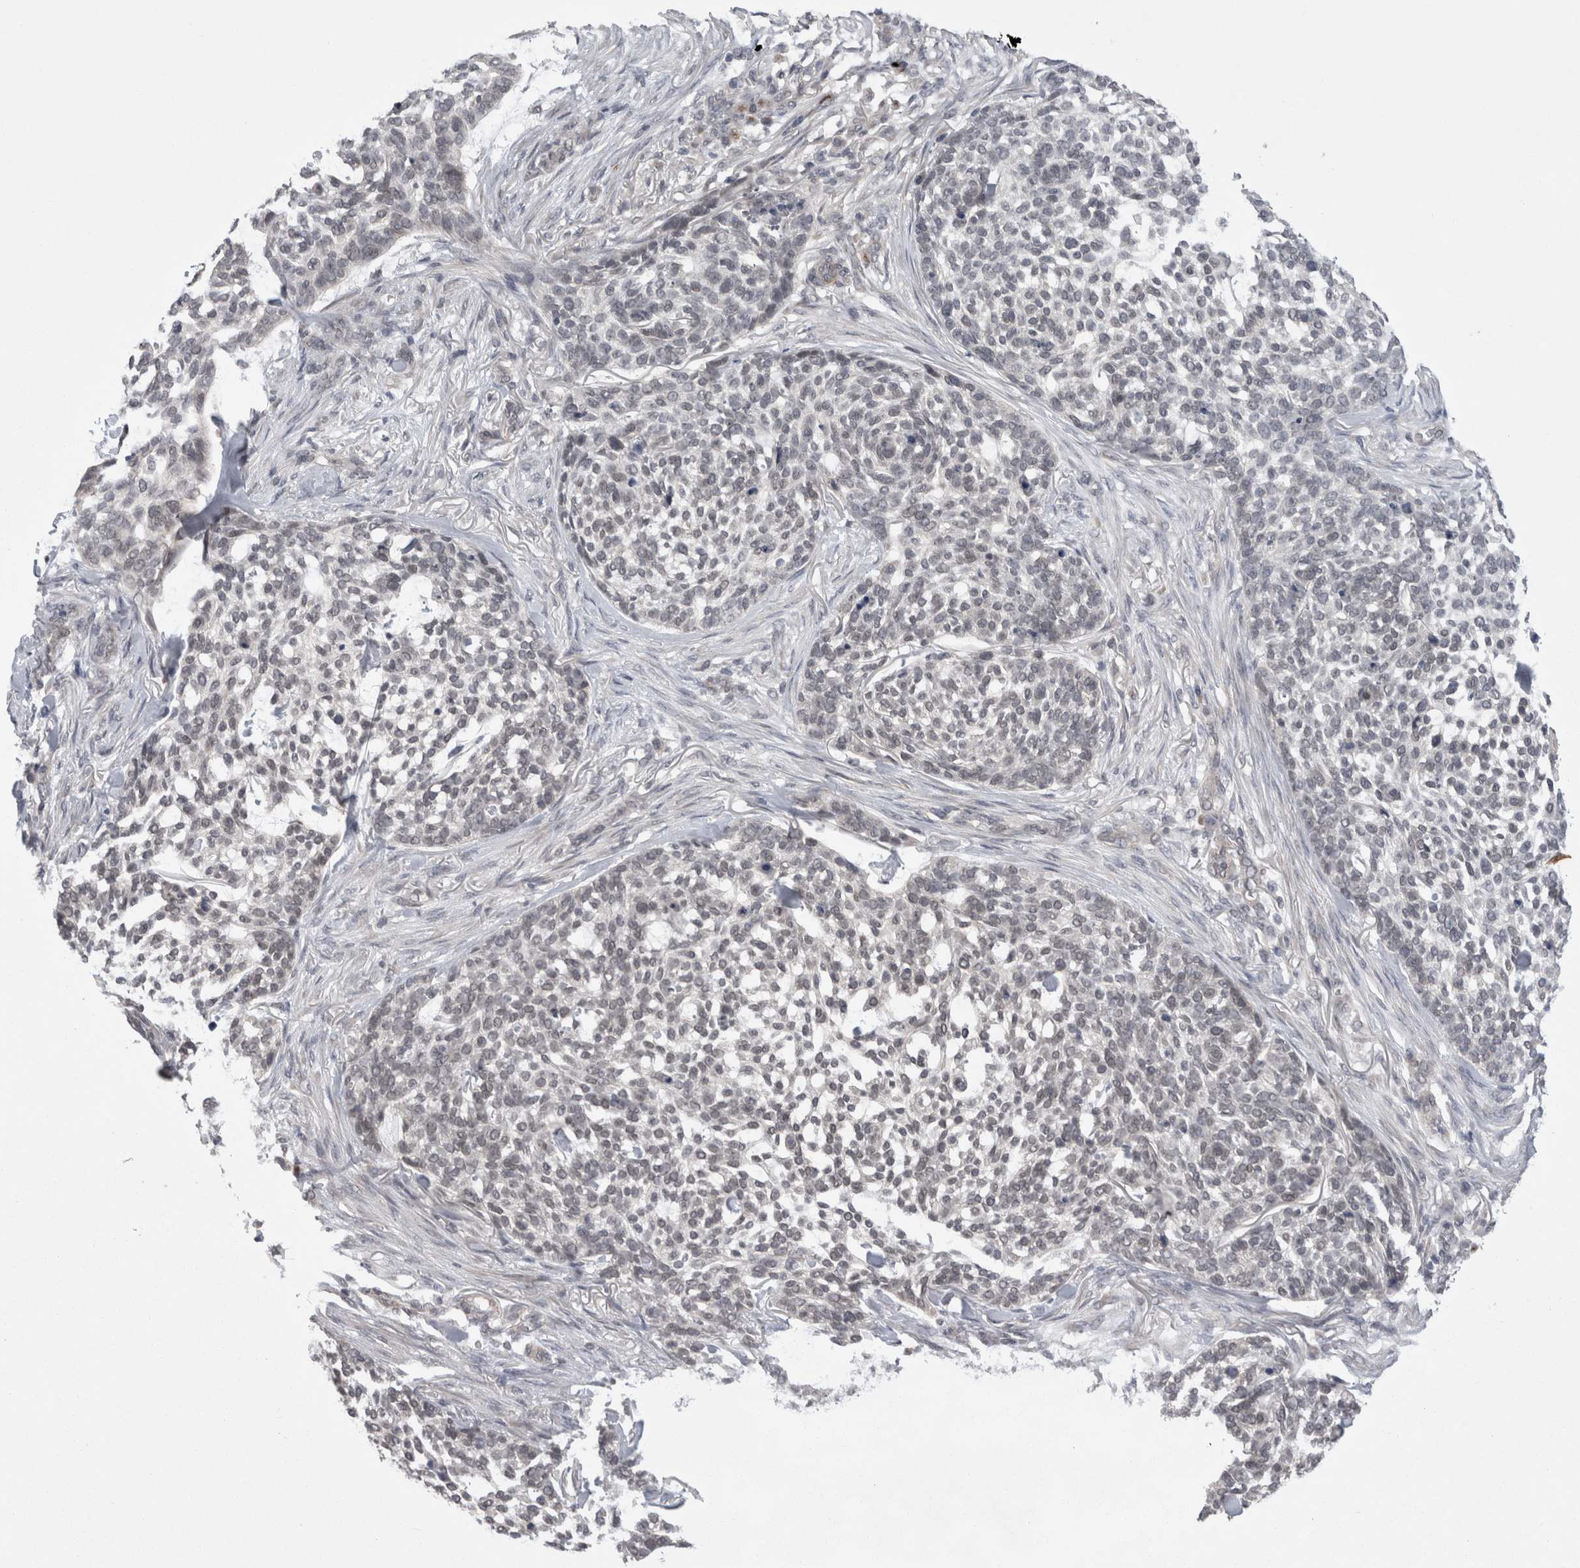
{"staining": {"intensity": "negative", "quantity": "none", "location": "none"}, "tissue": "skin cancer", "cell_type": "Tumor cells", "image_type": "cancer", "snomed": [{"axis": "morphology", "description": "Basal cell carcinoma"}, {"axis": "topography", "description": "Skin"}], "caption": "Protein analysis of basal cell carcinoma (skin) shows no significant expression in tumor cells.", "gene": "ZNF341", "patient": {"sex": "female", "age": 64}}